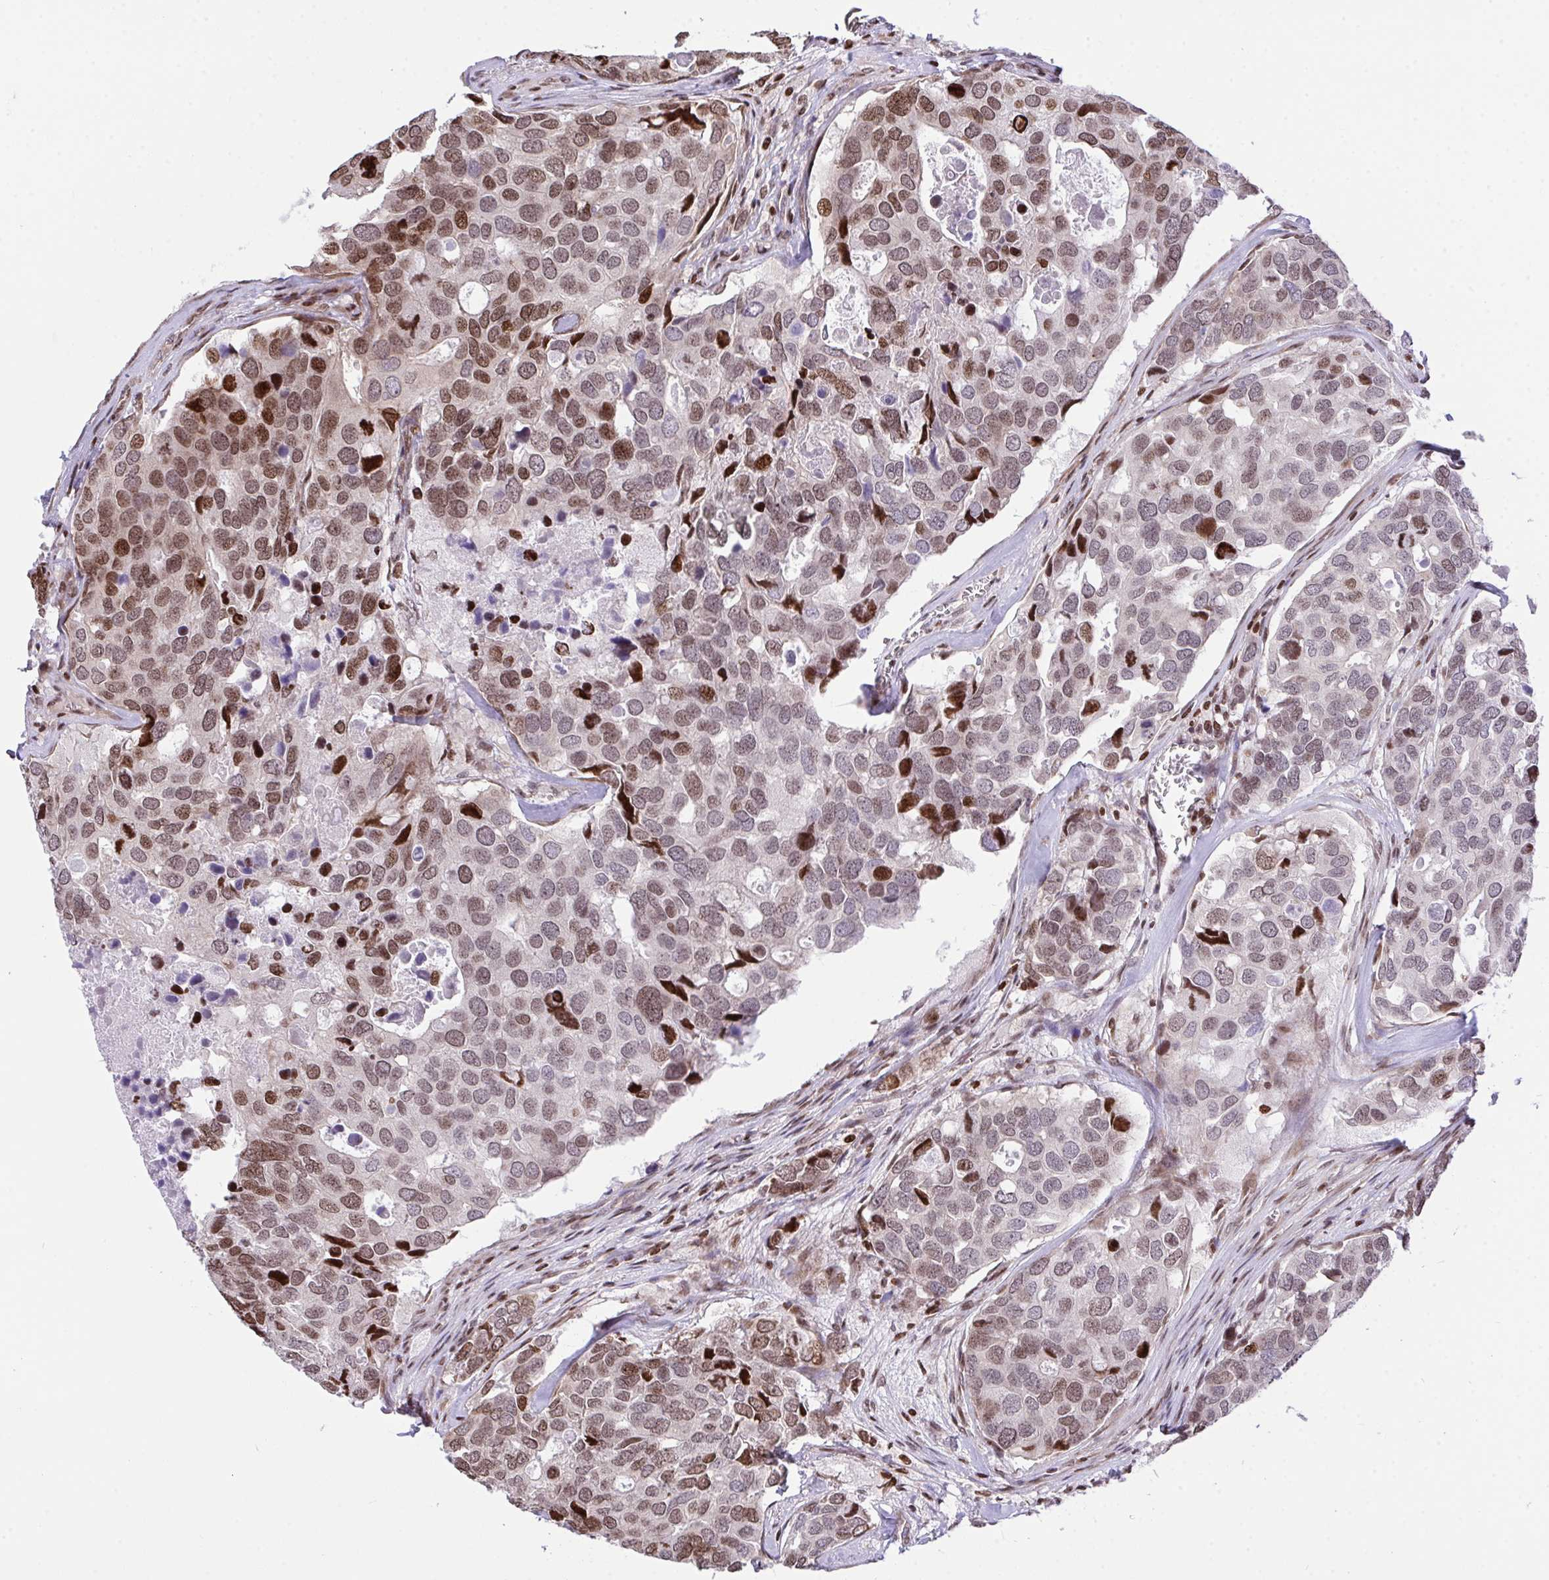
{"staining": {"intensity": "moderate", "quantity": ">75%", "location": "nuclear"}, "tissue": "breast cancer", "cell_type": "Tumor cells", "image_type": "cancer", "snomed": [{"axis": "morphology", "description": "Duct carcinoma"}, {"axis": "topography", "description": "Breast"}], "caption": "A brown stain shows moderate nuclear expression of a protein in infiltrating ductal carcinoma (breast) tumor cells. Immunohistochemistry stains the protein of interest in brown and the nuclei are stained blue.", "gene": "RAPGEF5", "patient": {"sex": "female", "age": 83}}